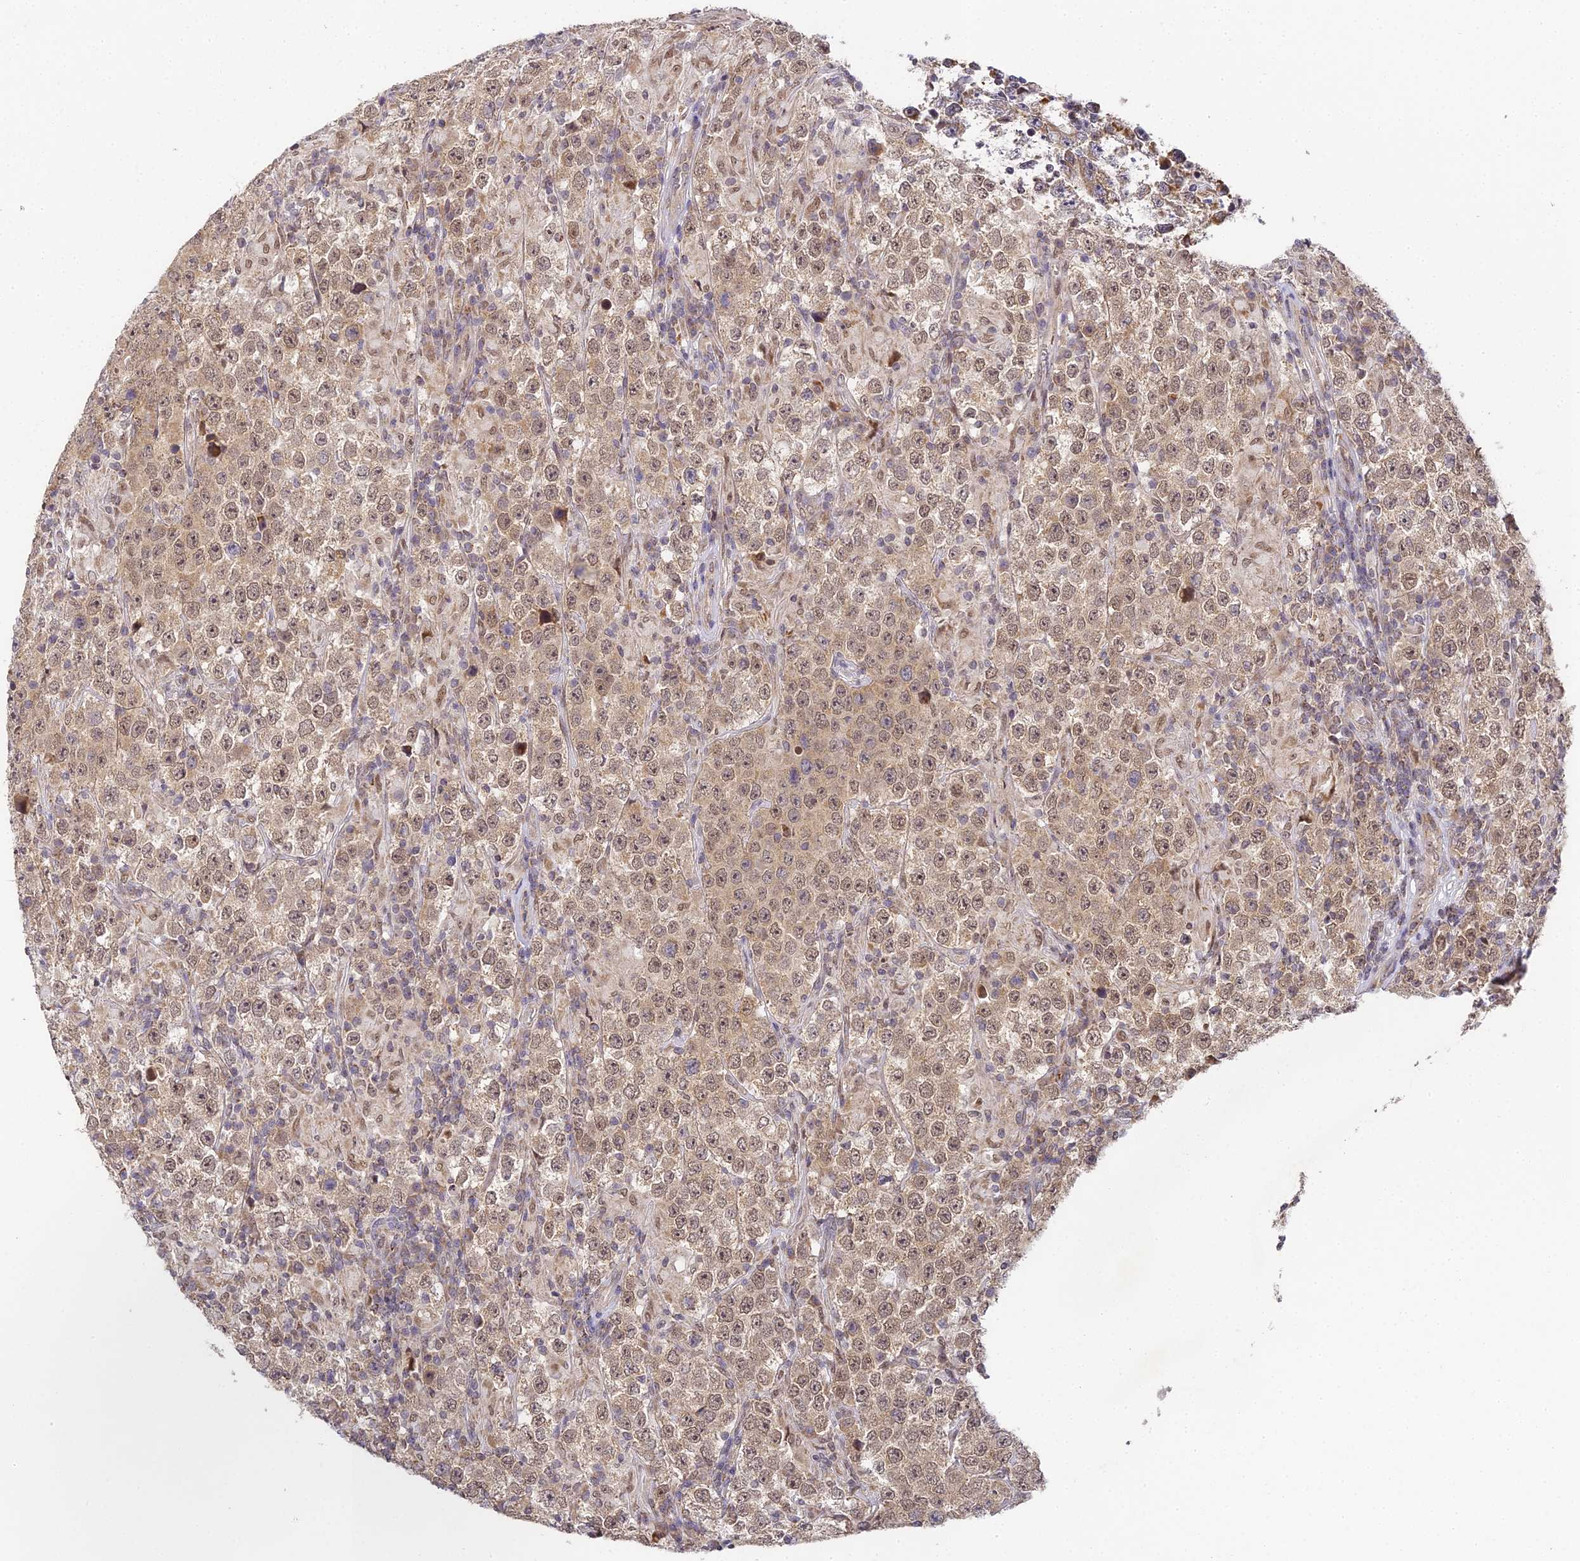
{"staining": {"intensity": "weak", "quantity": ">75%", "location": "nuclear"}, "tissue": "testis cancer", "cell_type": "Tumor cells", "image_type": "cancer", "snomed": [{"axis": "morphology", "description": "Normal tissue, NOS"}, {"axis": "morphology", "description": "Urothelial carcinoma, High grade"}, {"axis": "morphology", "description": "Seminoma, NOS"}, {"axis": "morphology", "description": "Carcinoma, Embryonal, NOS"}, {"axis": "topography", "description": "Urinary bladder"}, {"axis": "topography", "description": "Testis"}], "caption": "A brown stain shows weak nuclear staining of a protein in testis embryonal carcinoma tumor cells.", "gene": "DNAAF10", "patient": {"sex": "male", "age": 41}}